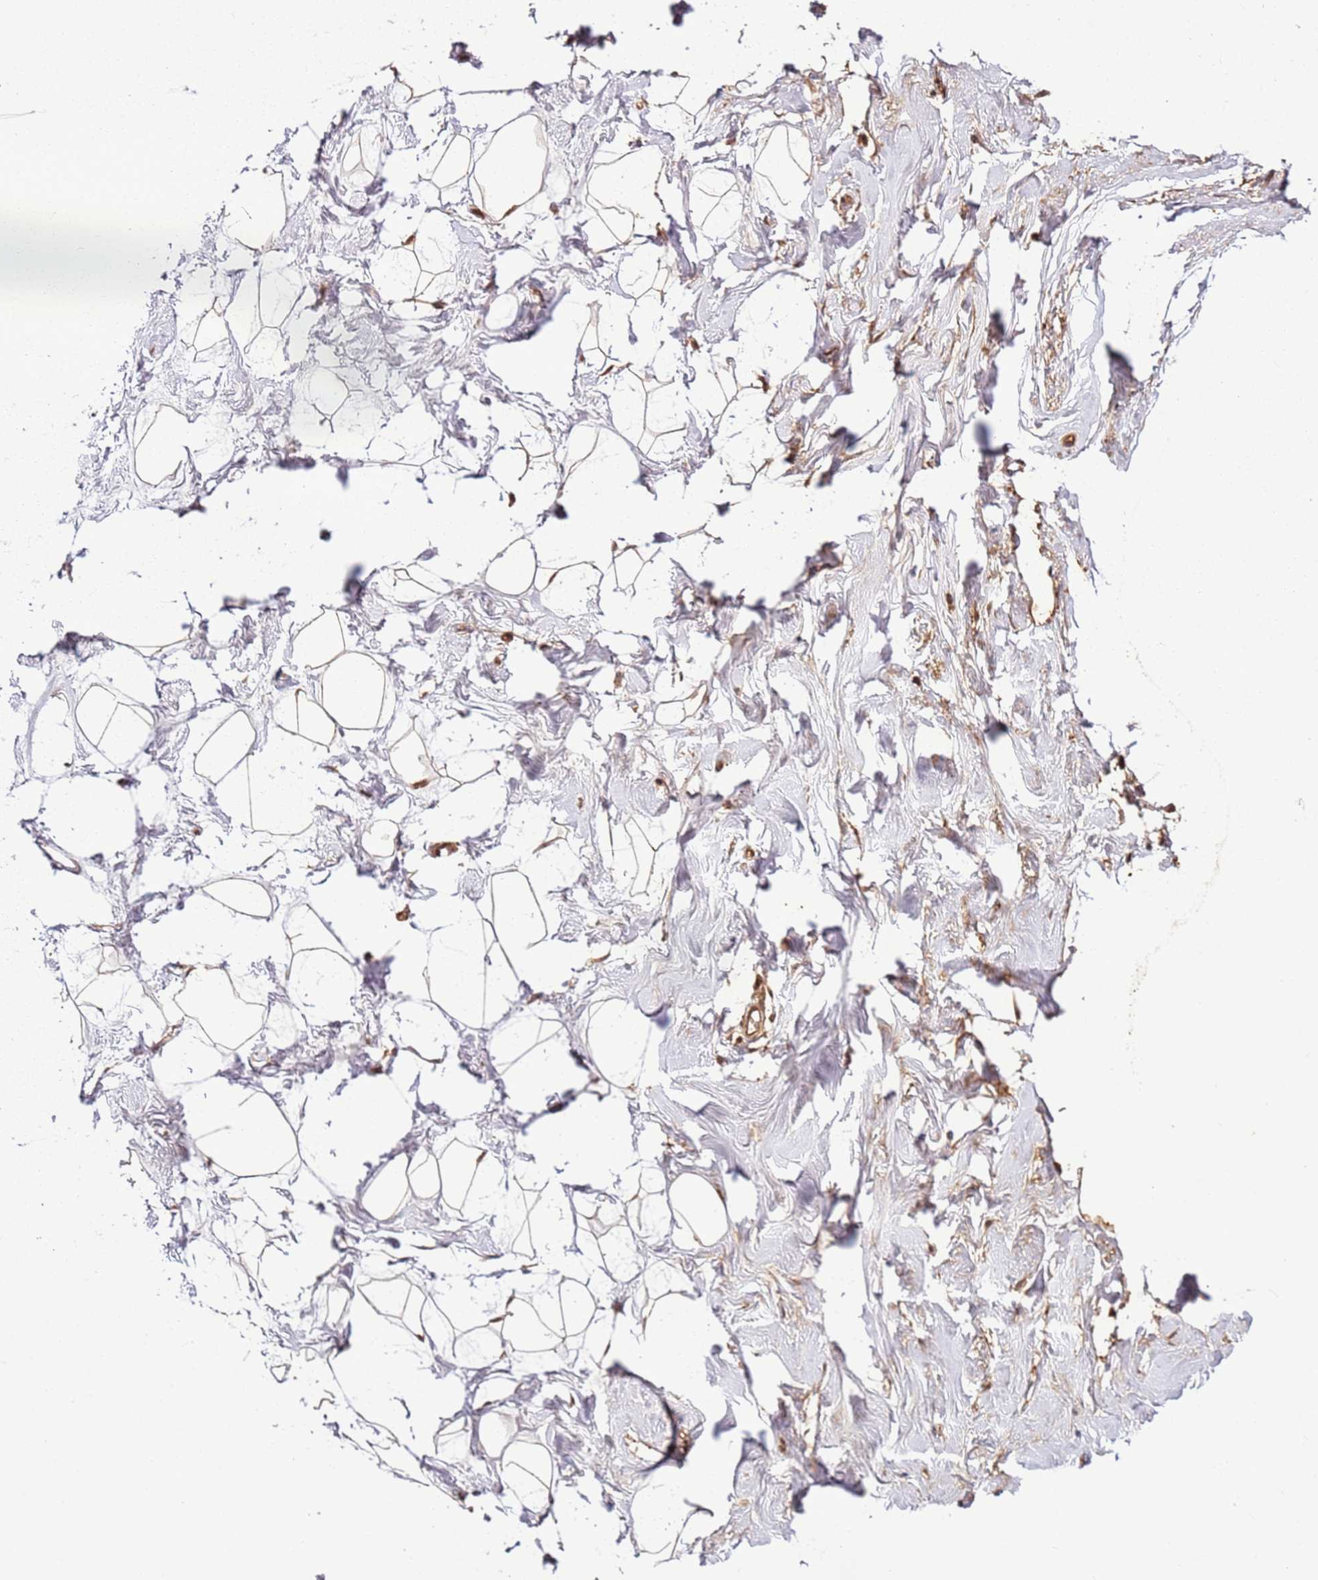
{"staining": {"intensity": "negative", "quantity": "none", "location": "none"}, "tissue": "breast", "cell_type": "Adipocytes", "image_type": "normal", "snomed": [{"axis": "morphology", "description": "Normal tissue, NOS"}, {"axis": "morphology", "description": "Adenoma, NOS"}, {"axis": "topography", "description": "Breast"}], "caption": "Adipocytes are negative for protein expression in unremarkable human breast. The staining is performed using DAB (3,3'-diaminobenzidine) brown chromogen with nuclei counter-stained in using hematoxylin.", "gene": "POLR3H", "patient": {"sex": "female", "age": 23}}